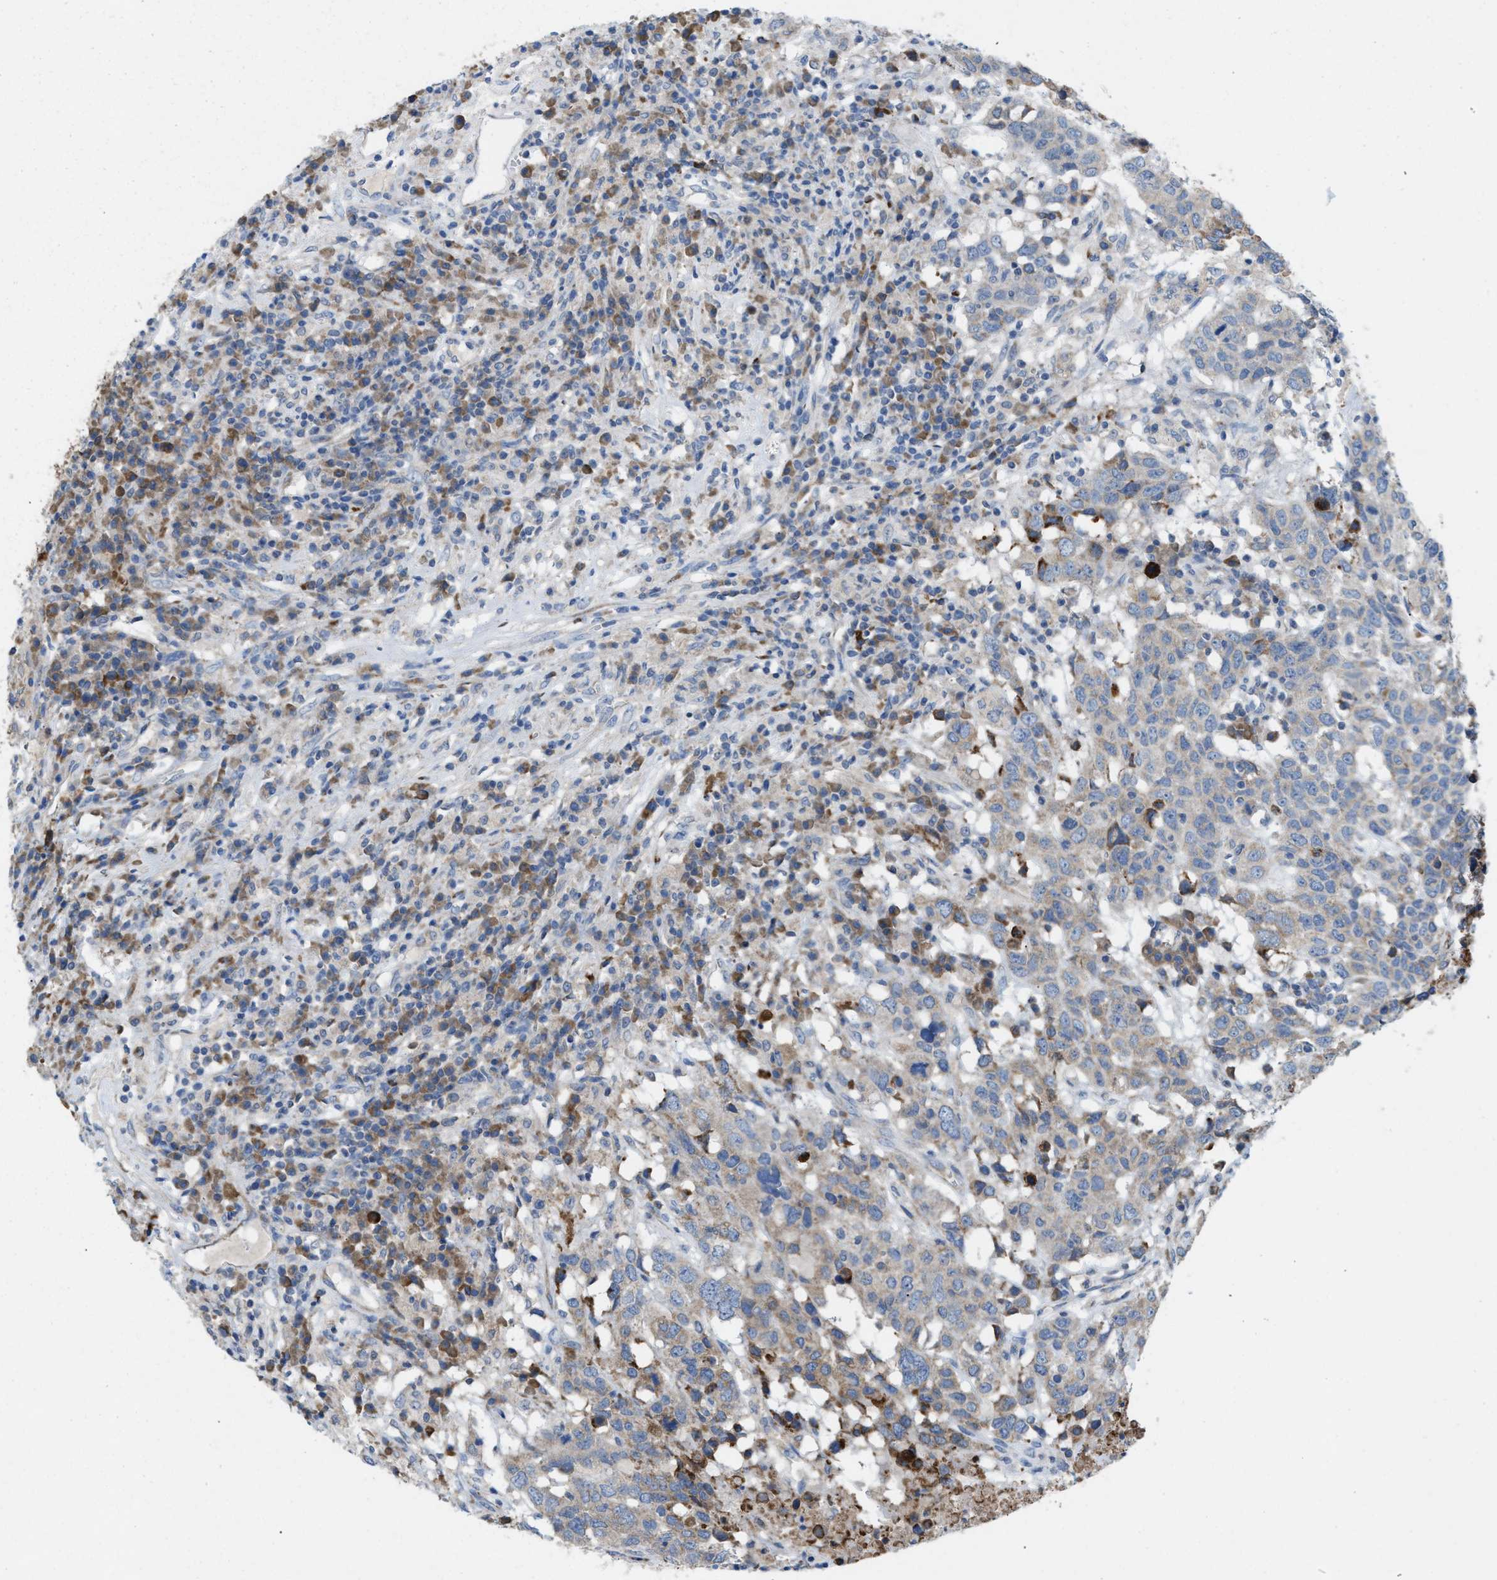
{"staining": {"intensity": "moderate", "quantity": "<25%", "location": "cytoplasmic/membranous"}, "tissue": "head and neck cancer", "cell_type": "Tumor cells", "image_type": "cancer", "snomed": [{"axis": "morphology", "description": "Squamous cell carcinoma, NOS"}, {"axis": "topography", "description": "Head-Neck"}], "caption": "Immunohistochemical staining of head and neck cancer demonstrates low levels of moderate cytoplasmic/membranous expression in about <25% of tumor cells.", "gene": "DYNC2I1", "patient": {"sex": "male", "age": 66}}